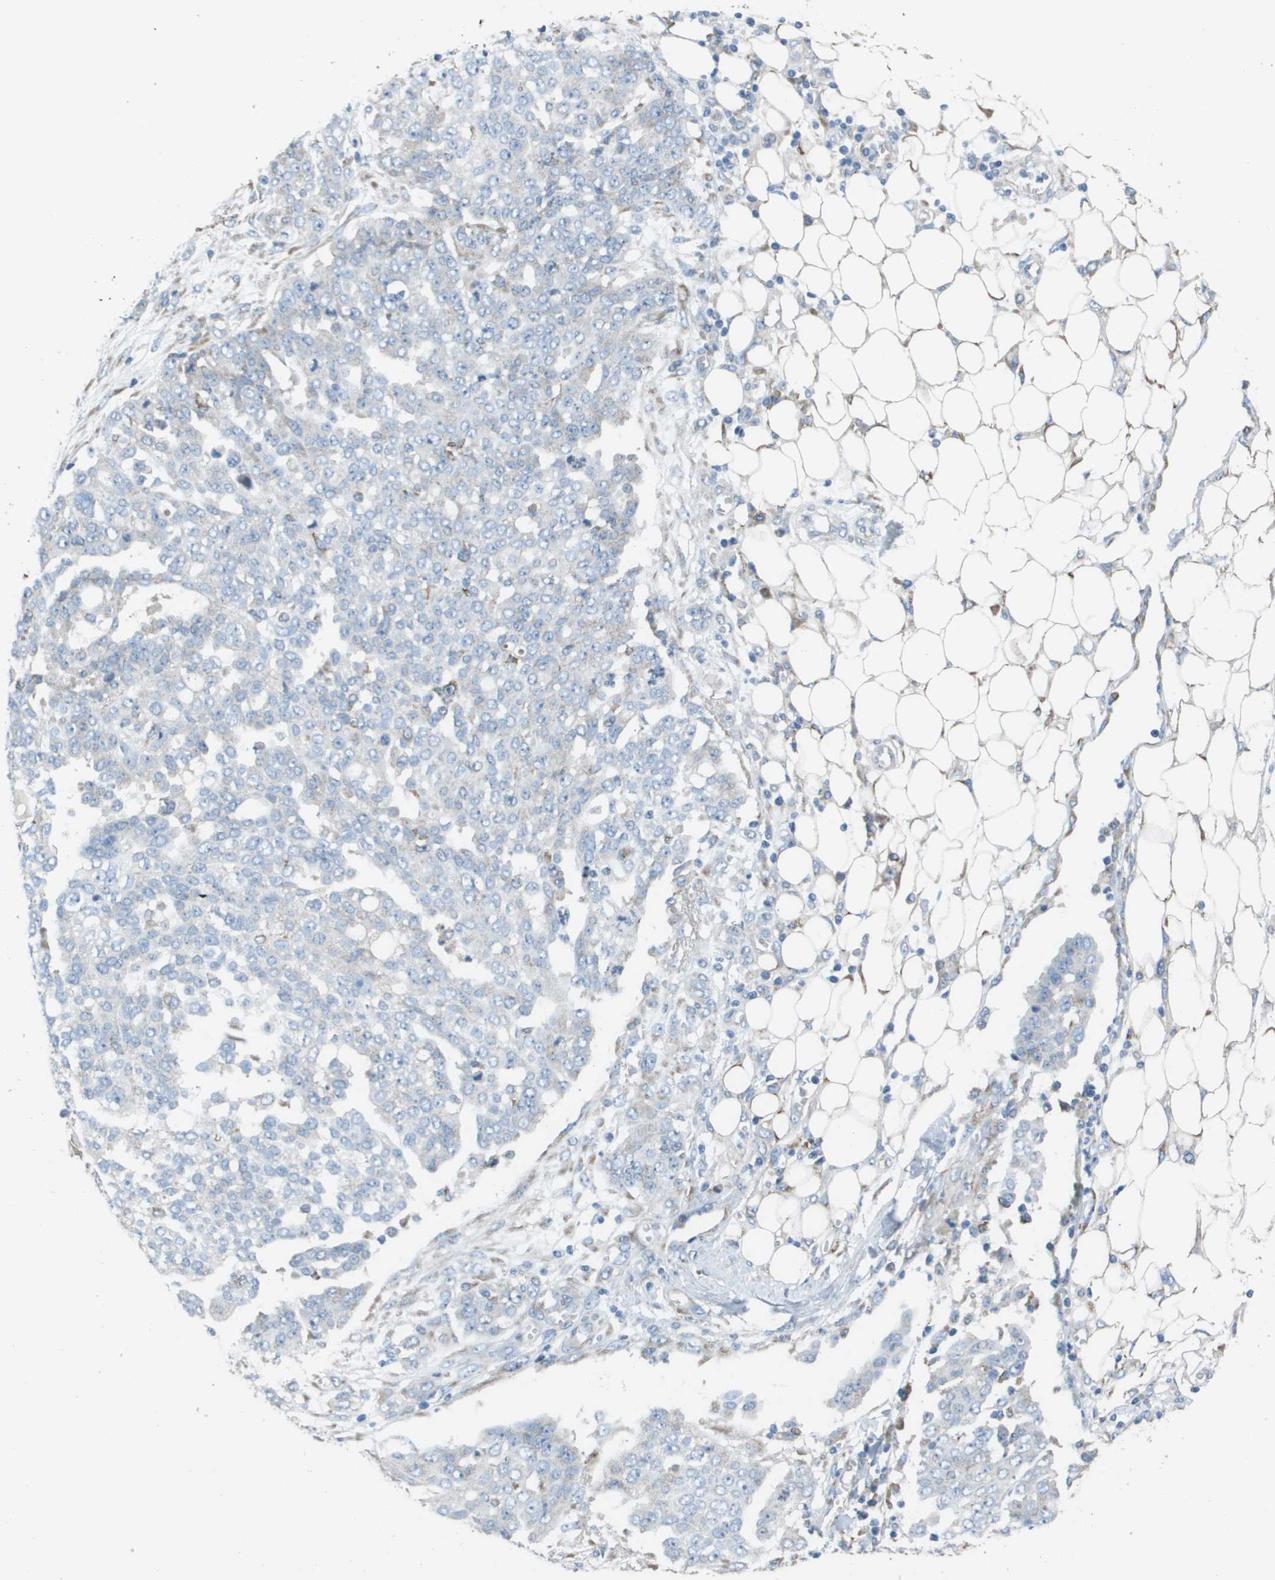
{"staining": {"intensity": "negative", "quantity": "none", "location": "none"}, "tissue": "ovarian cancer", "cell_type": "Tumor cells", "image_type": "cancer", "snomed": [{"axis": "morphology", "description": "Cystadenocarcinoma, serous, NOS"}, {"axis": "topography", "description": "Soft tissue"}, {"axis": "topography", "description": "Ovary"}], "caption": "This is a histopathology image of immunohistochemistry (IHC) staining of ovarian serous cystadenocarcinoma, which shows no positivity in tumor cells.", "gene": "CLCN2", "patient": {"sex": "female", "age": 57}}